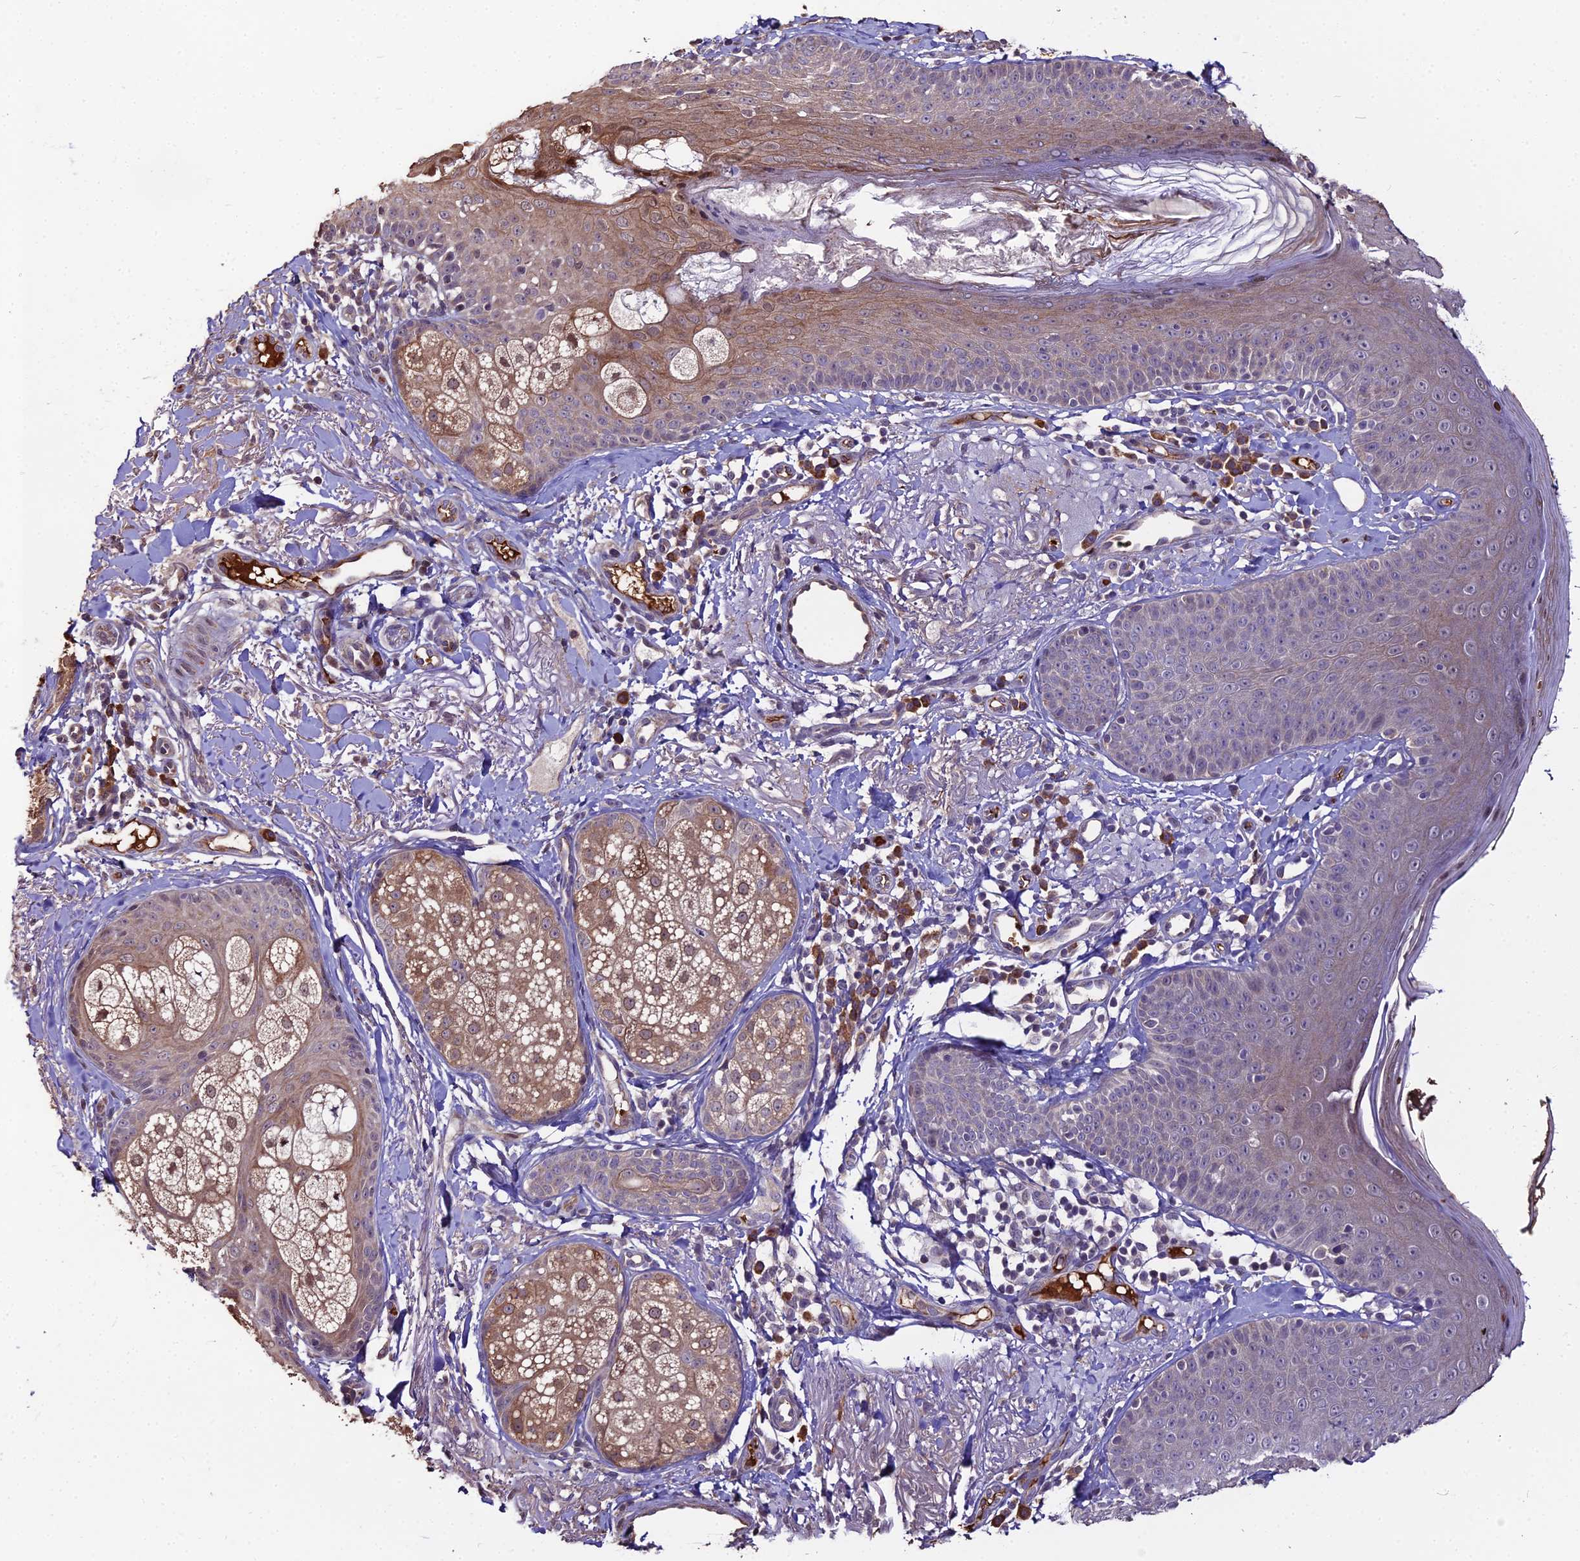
{"staining": {"intensity": "moderate", "quantity": ">75%", "location": "cytoplasmic/membranous"}, "tissue": "skin", "cell_type": "Fibroblasts", "image_type": "normal", "snomed": [{"axis": "morphology", "description": "Normal tissue, NOS"}, {"axis": "topography", "description": "Skin"}], "caption": "Human skin stained with a brown dye reveals moderate cytoplasmic/membranous positive staining in about >75% of fibroblasts.", "gene": "ZDBF2", "patient": {"sex": "male", "age": 57}}